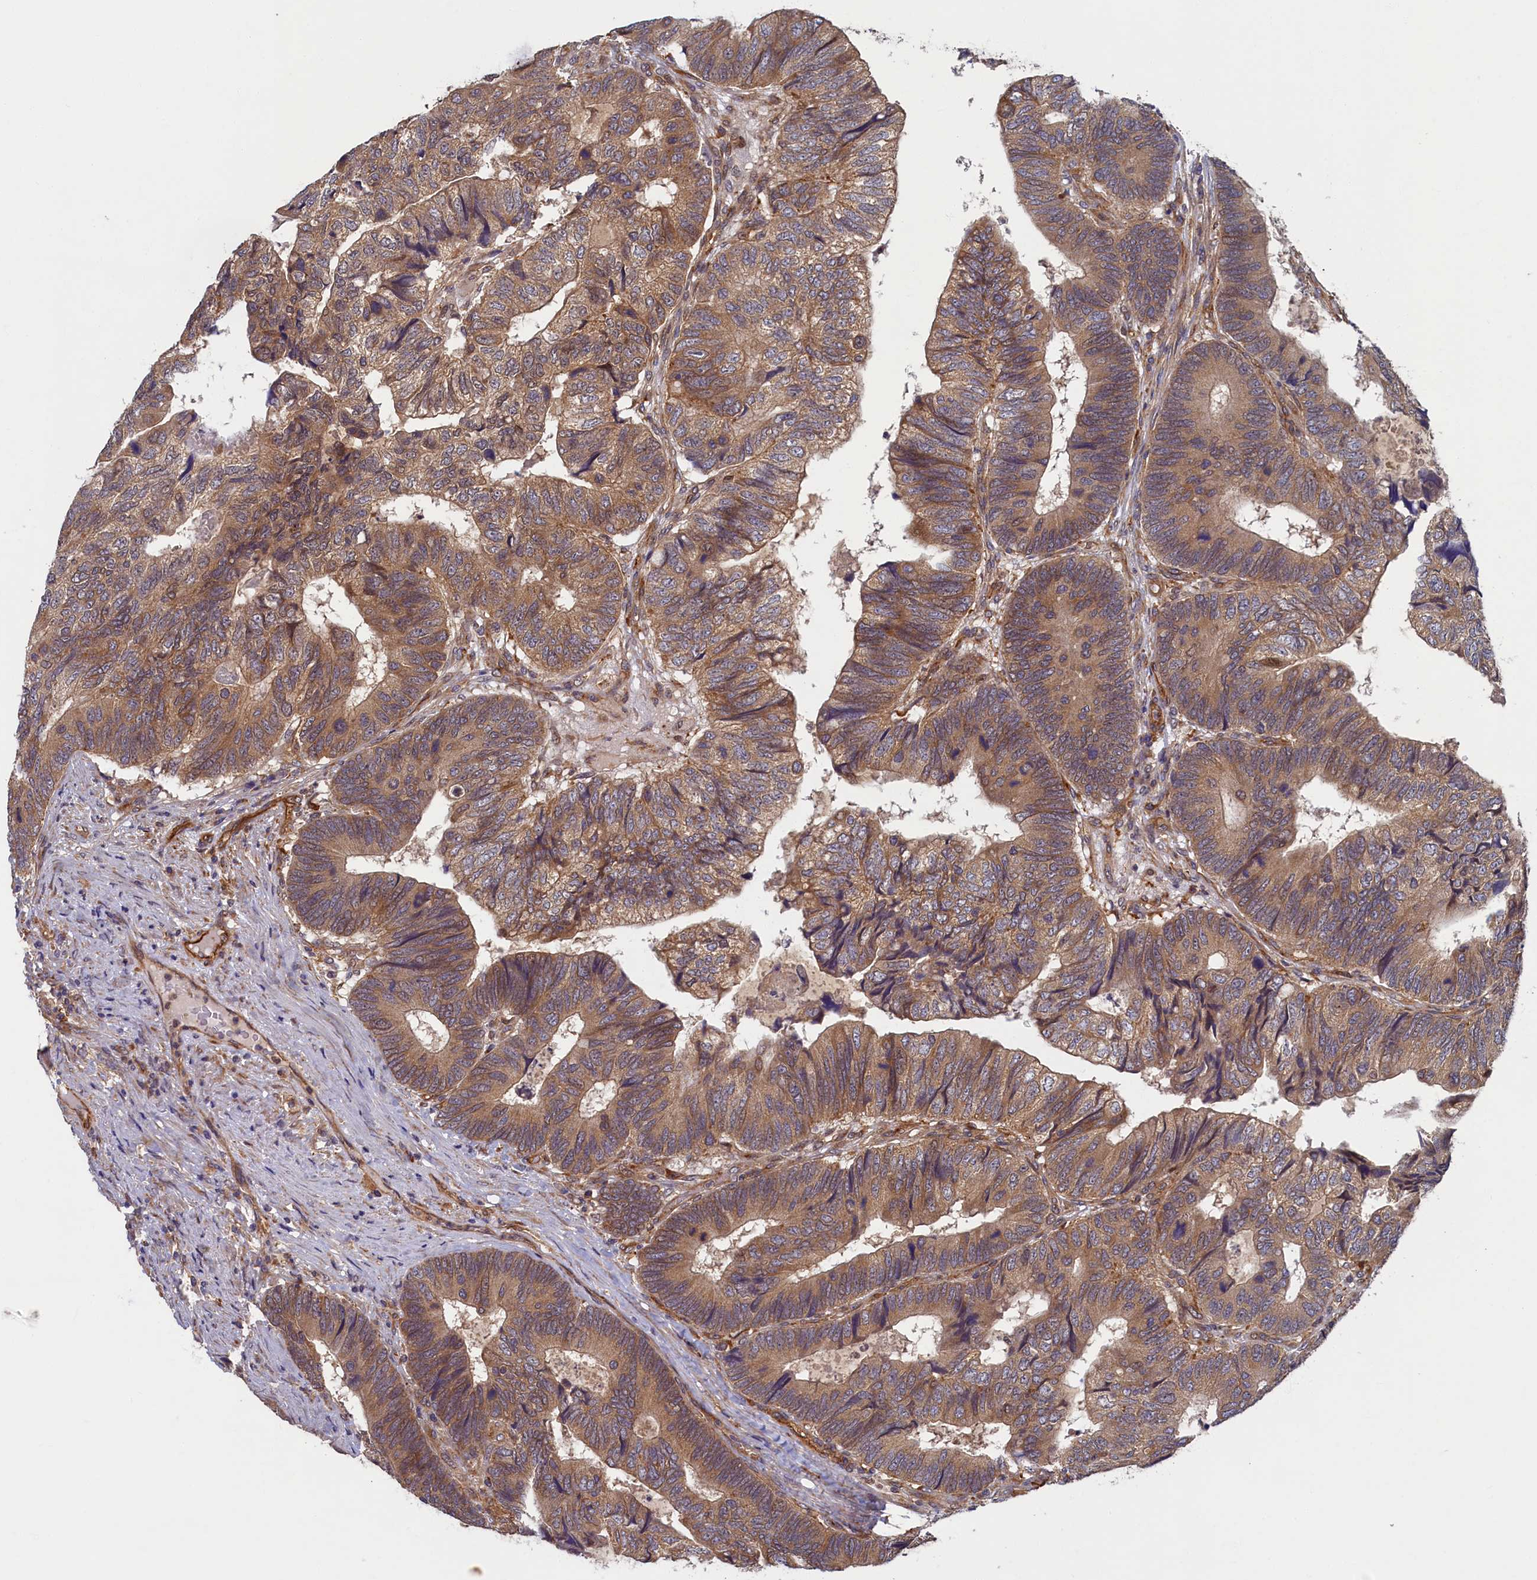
{"staining": {"intensity": "moderate", "quantity": ">75%", "location": "cytoplasmic/membranous"}, "tissue": "colorectal cancer", "cell_type": "Tumor cells", "image_type": "cancer", "snomed": [{"axis": "morphology", "description": "Adenocarcinoma, NOS"}, {"axis": "topography", "description": "Colon"}], "caption": "Tumor cells reveal medium levels of moderate cytoplasmic/membranous staining in approximately >75% of cells in colorectal cancer.", "gene": "STX12", "patient": {"sex": "female", "age": 67}}